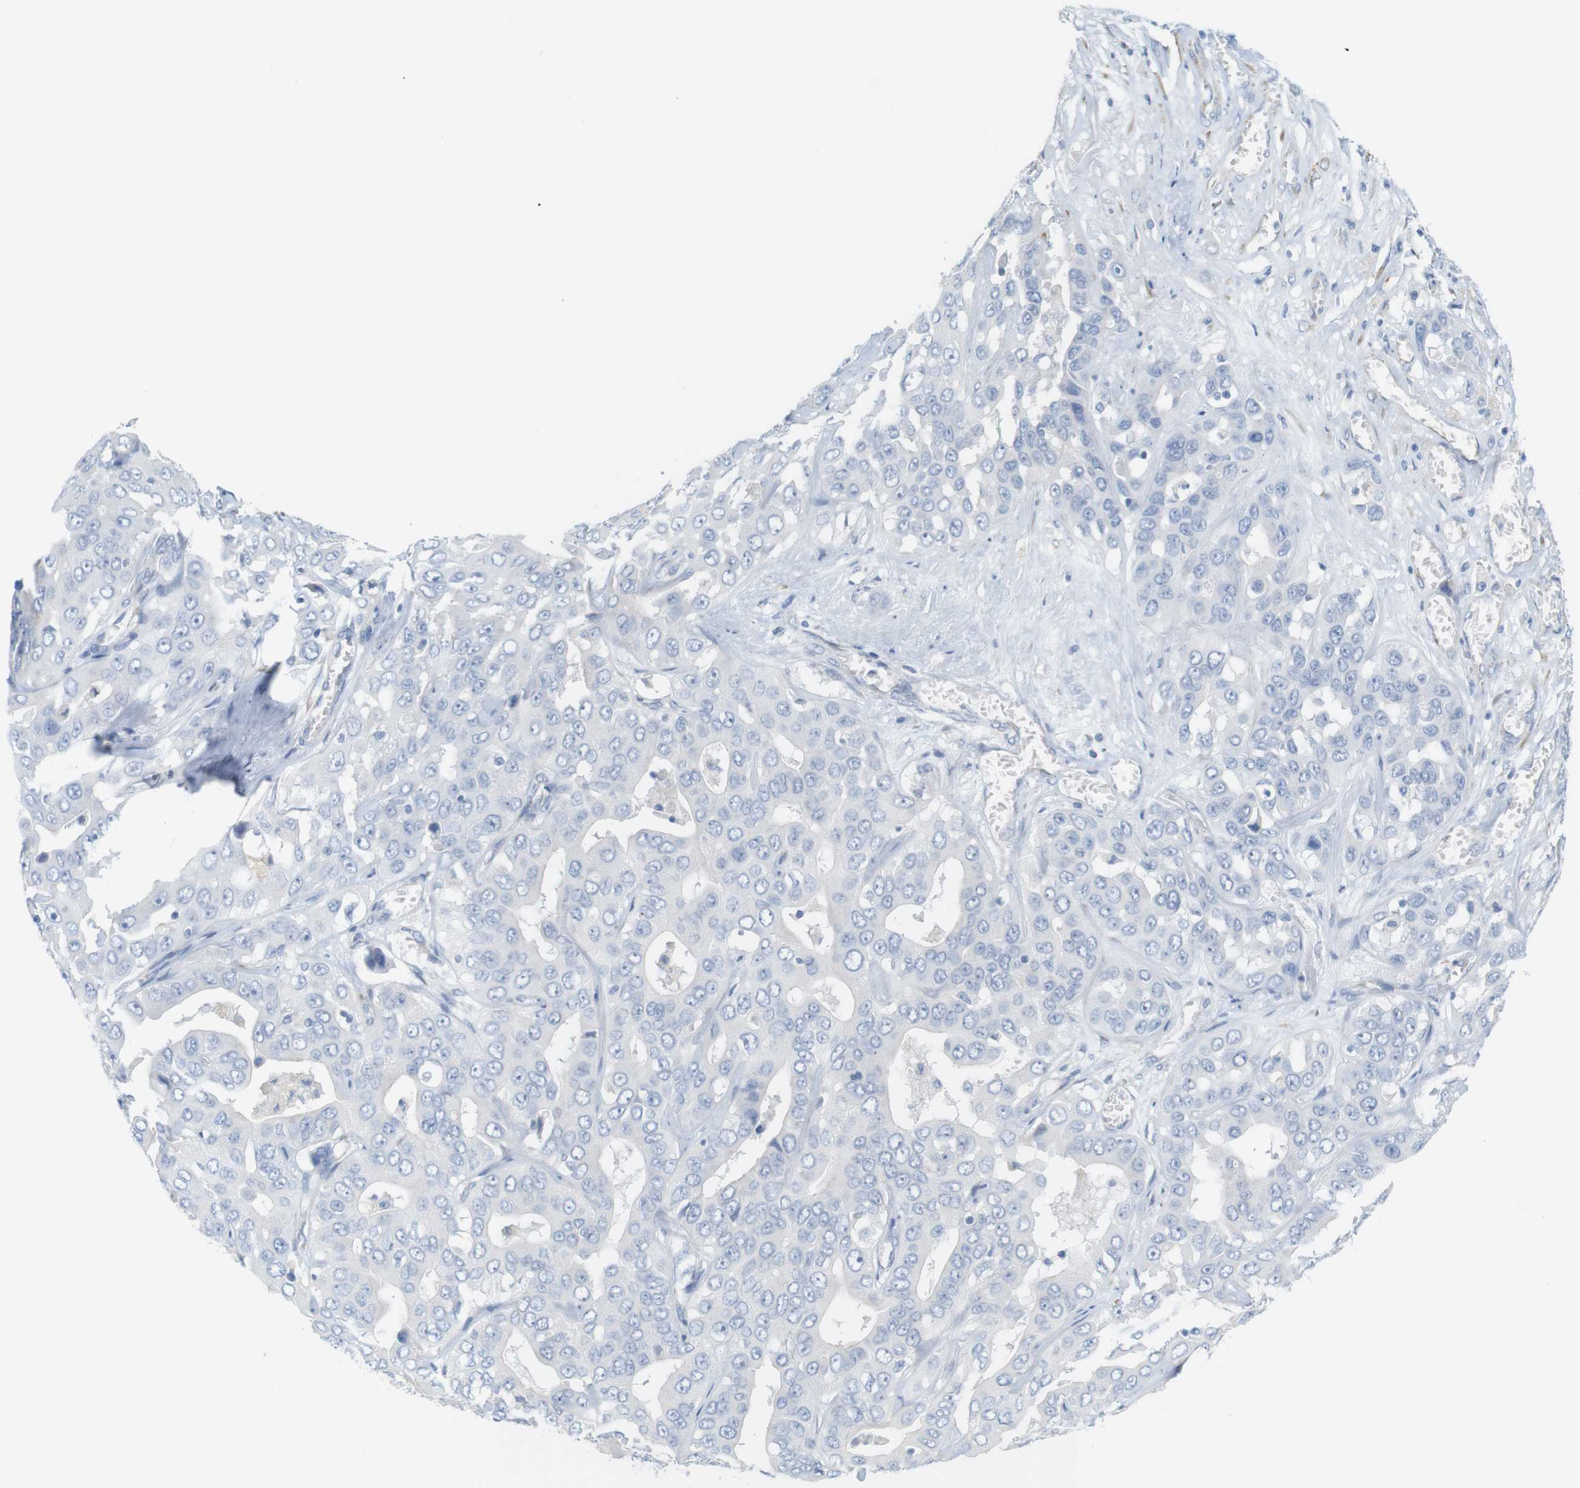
{"staining": {"intensity": "negative", "quantity": "none", "location": "none"}, "tissue": "liver cancer", "cell_type": "Tumor cells", "image_type": "cancer", "snomed": [{"axis": "morphology", "description": "Cholangiocarcinoma"}, {"axis": "topography", "description": "Liver"}], "caption": "High magnification brightfield microscopy of liver cancer stained with DAB (brown) and counterstained with hematoxylin (blue): tumor cells show no significant positivity.", "gene": "RGS9", "patient": {"sex": "female", "age": 52}}